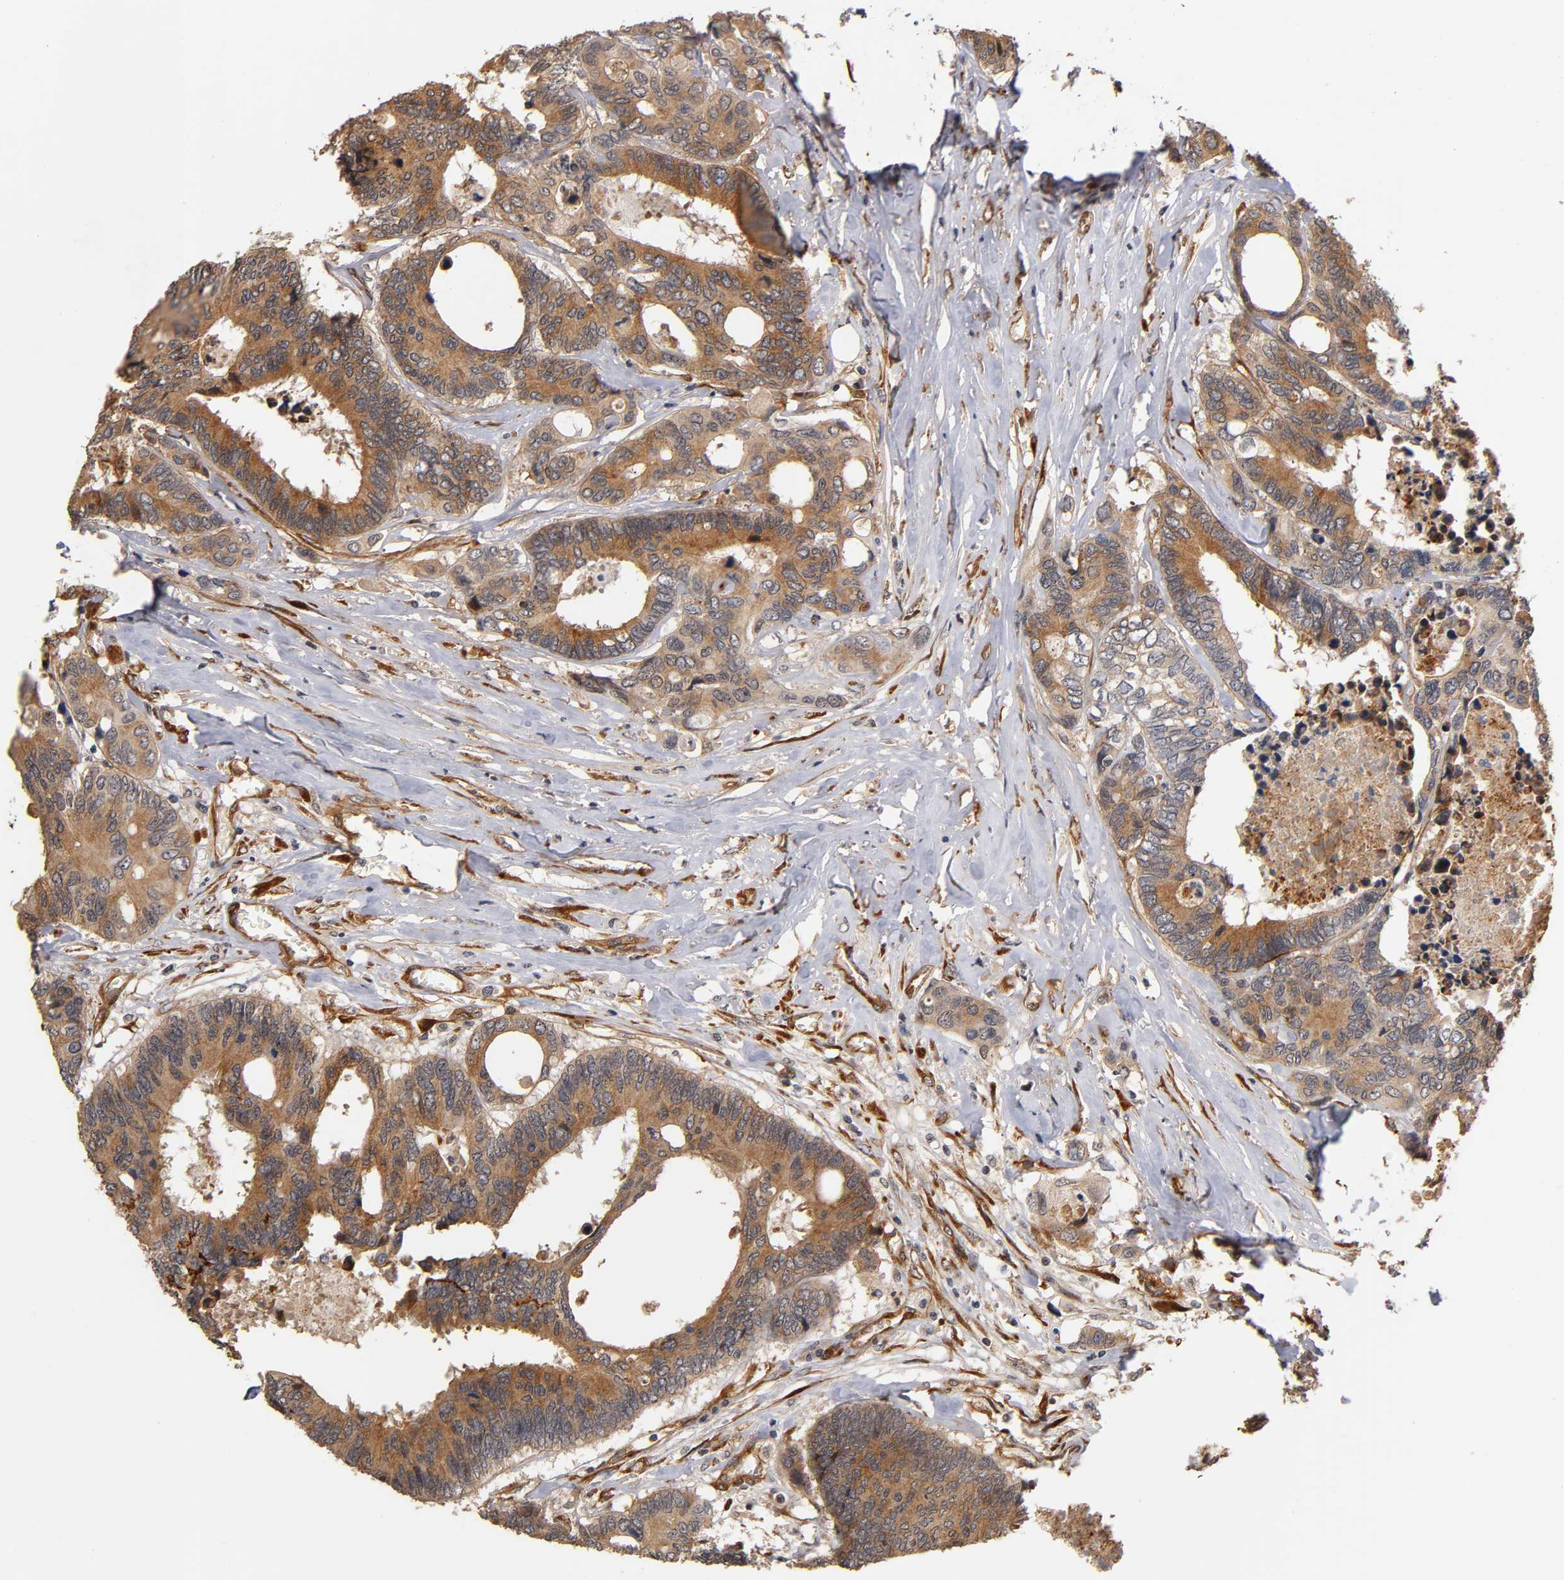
{"staining": {"intensity": "moderate", "quantity": ">75%", "location": "cytoplasmic/membranous"}, "tissue": "colorectal cancer", "cell_type": "Tumor cells", "image_type": "cancer", "snomed": [{"axis": "morphology", "description": "Adenocarcinoma, NOS"}, {"axis": "topography", "description": "Rectum"}], "caption": "The immunohistochemical stain labels moderate cytoplasmic/membranous staining in tumor cells of colorectal cancer (adenocarcinoma) tissue.", "gene": "LAMB1", "patient": {"sex": "male", "age": 55}}